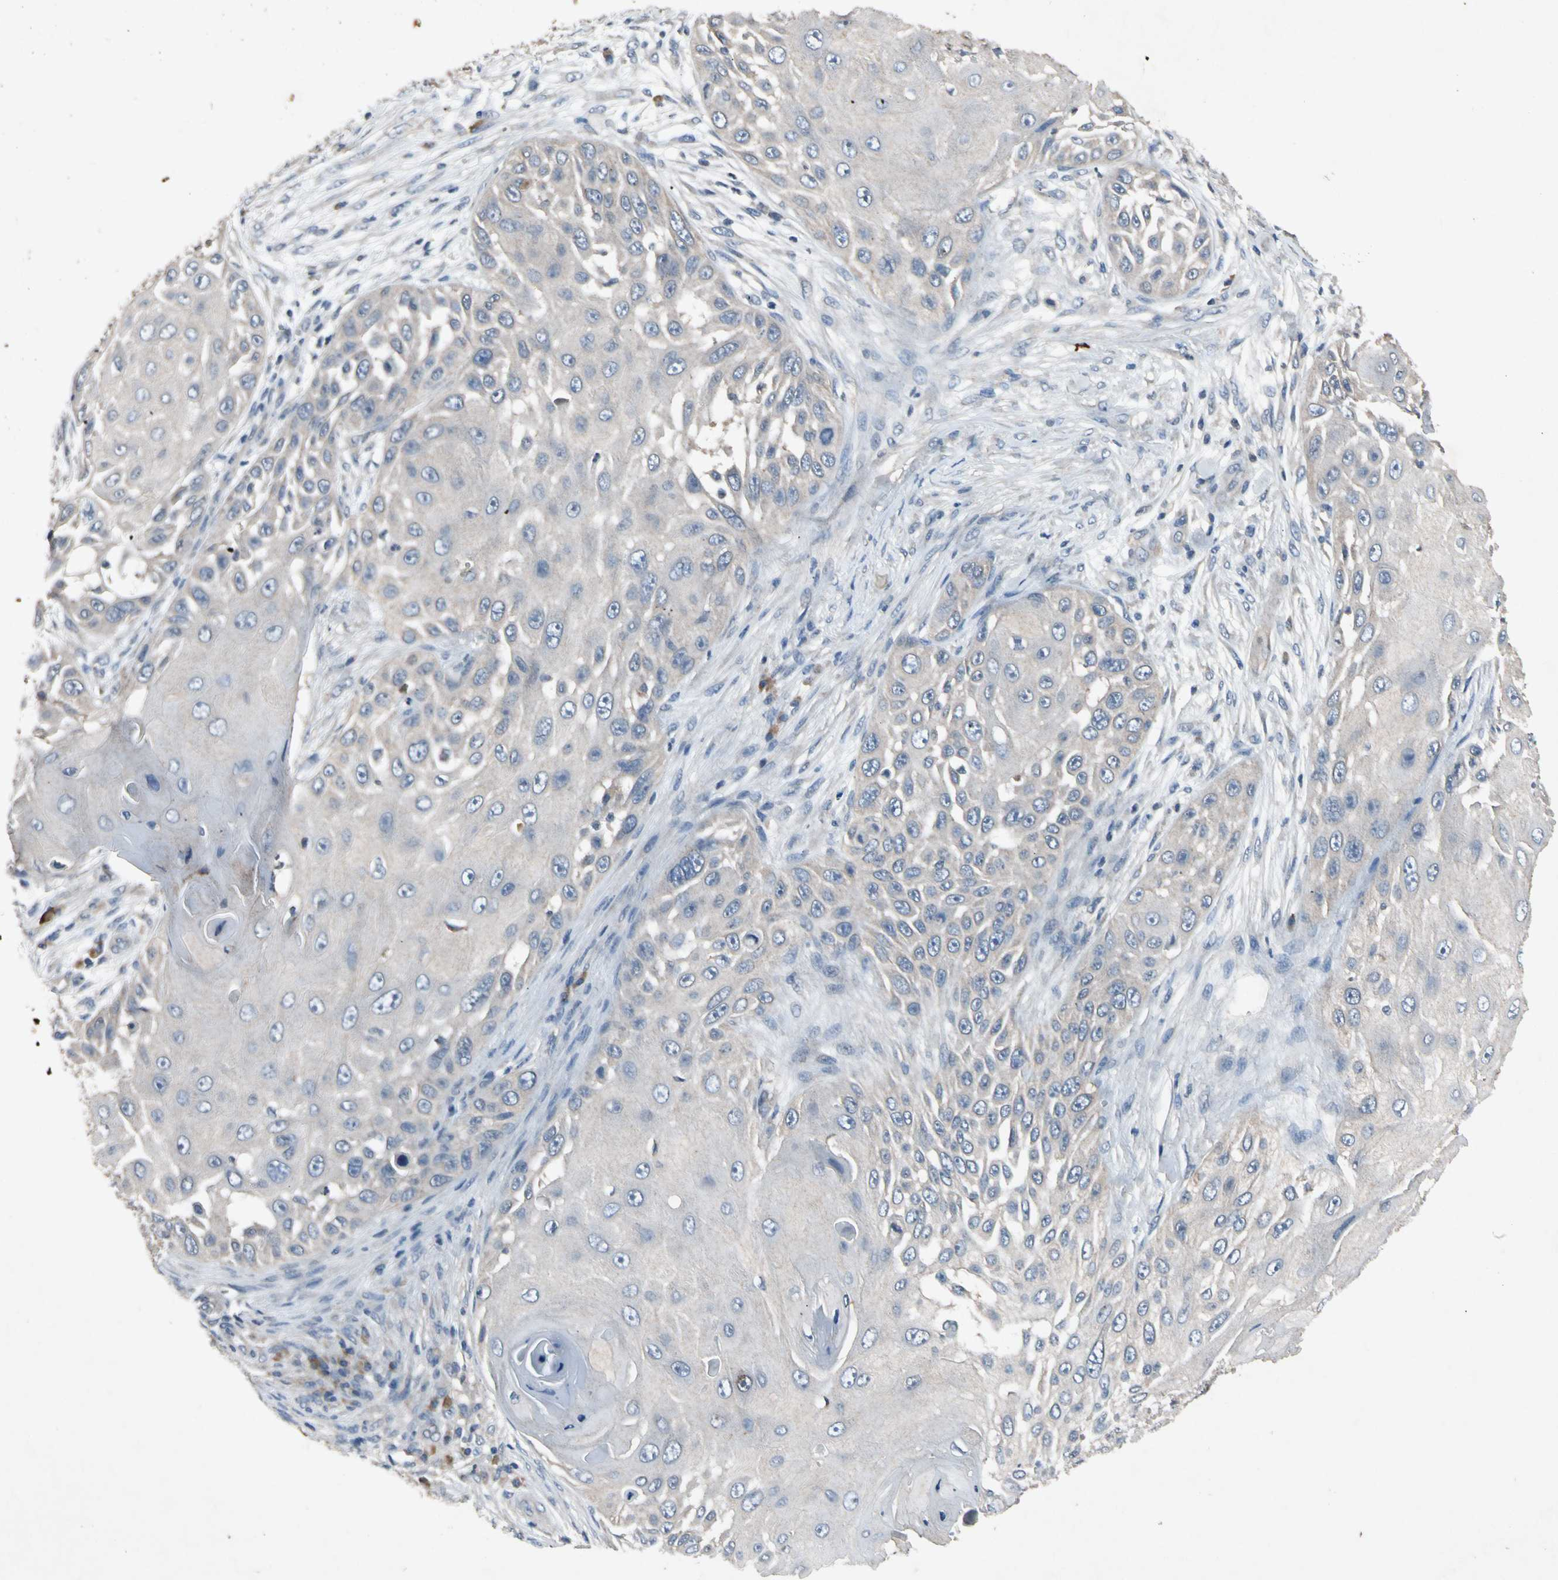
{"staining": {"intensity": "weak", "quantity": "25%-75%", "location": "cytoplasmic/membranous"}, "tissue": "skin cancer", "cell_type": "Tumor cells", "image_type": "cancer", "snomed": [{"axis": "morphology", "description": "Squamous cell carcinoma, NOS"}, {"axis": "topography", "description": "Skin"}], "caption": "High-magnification brightfield microscopy of skin squamous cell carcinoma stained with DAB (3,3'-diaminobenzidine) (brown) and counterstained with hematoxylin (blue). tumor cells exhibit weak cytoplasmic/membranous expression is appreciated in approximately25%-75% of cells. The staining was performed using DAB to visualize the protein expression in brown, while the nuclei were stained in blue with hematoxylin (Magnification: 20x).", "gene": "GPLD1", "patient": {"sex": "female", "age": 44}}